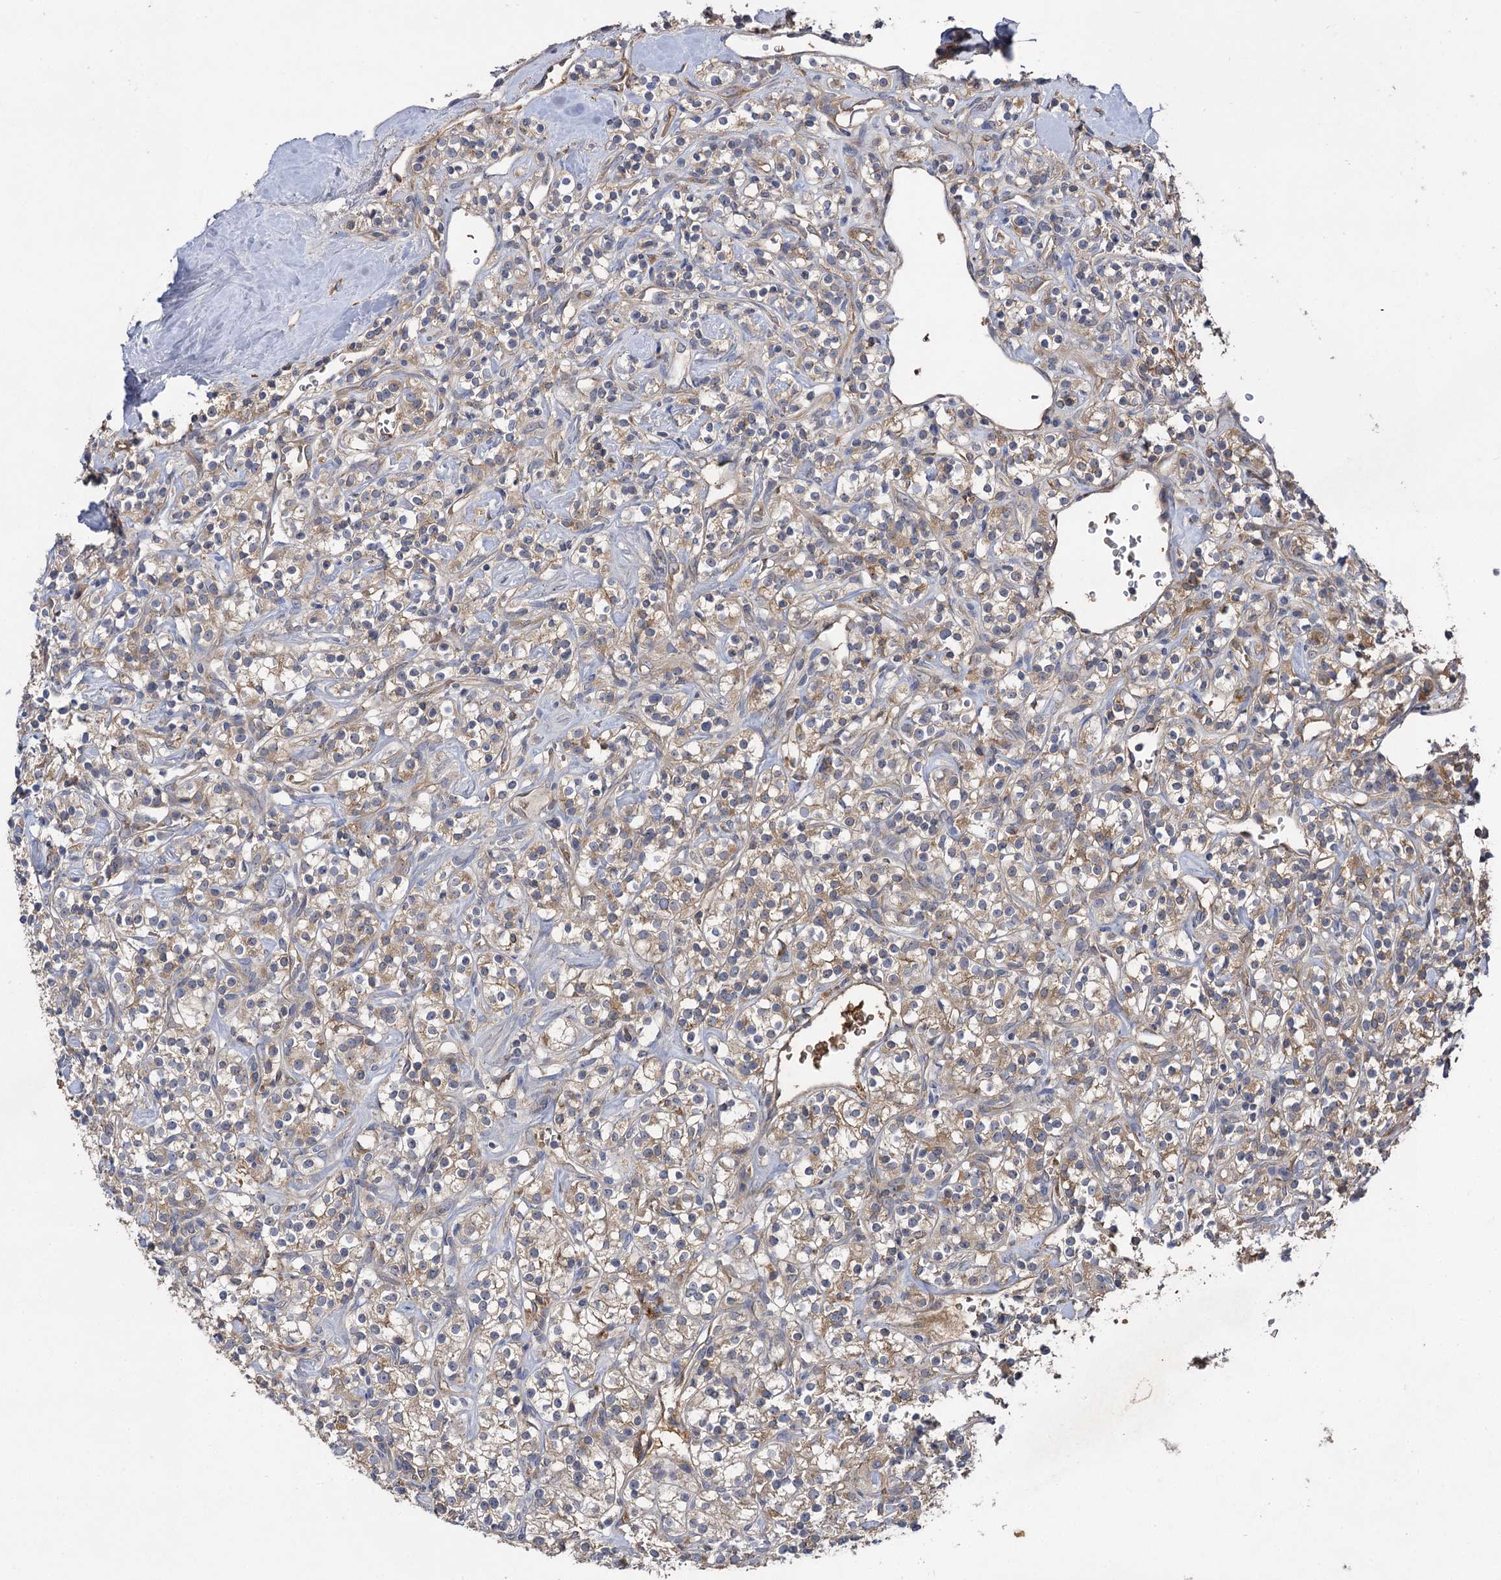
{"staining": {"intensity": "weak", "quantity": ">75%", "location": "cytoplasmic/membranous"}, "tissue": "renal cancer", "cell_type": "Tumor cells", "image_type": "cancer", "snomed": [{"axis": "morphology", "description": "Adenocarcinoma, NOS"}, {"axis": "topography", "description": "Kidney"}], "caption": "This histopathology image exhibits immunohistochemistry staining of human renal cancer (adenocarcinoma), with low weak cytoplasmic/membranous positivity in approximately >75% of tumor cells.", "gene": "USP50", "patient": {"sex": "male", "age": 77}}